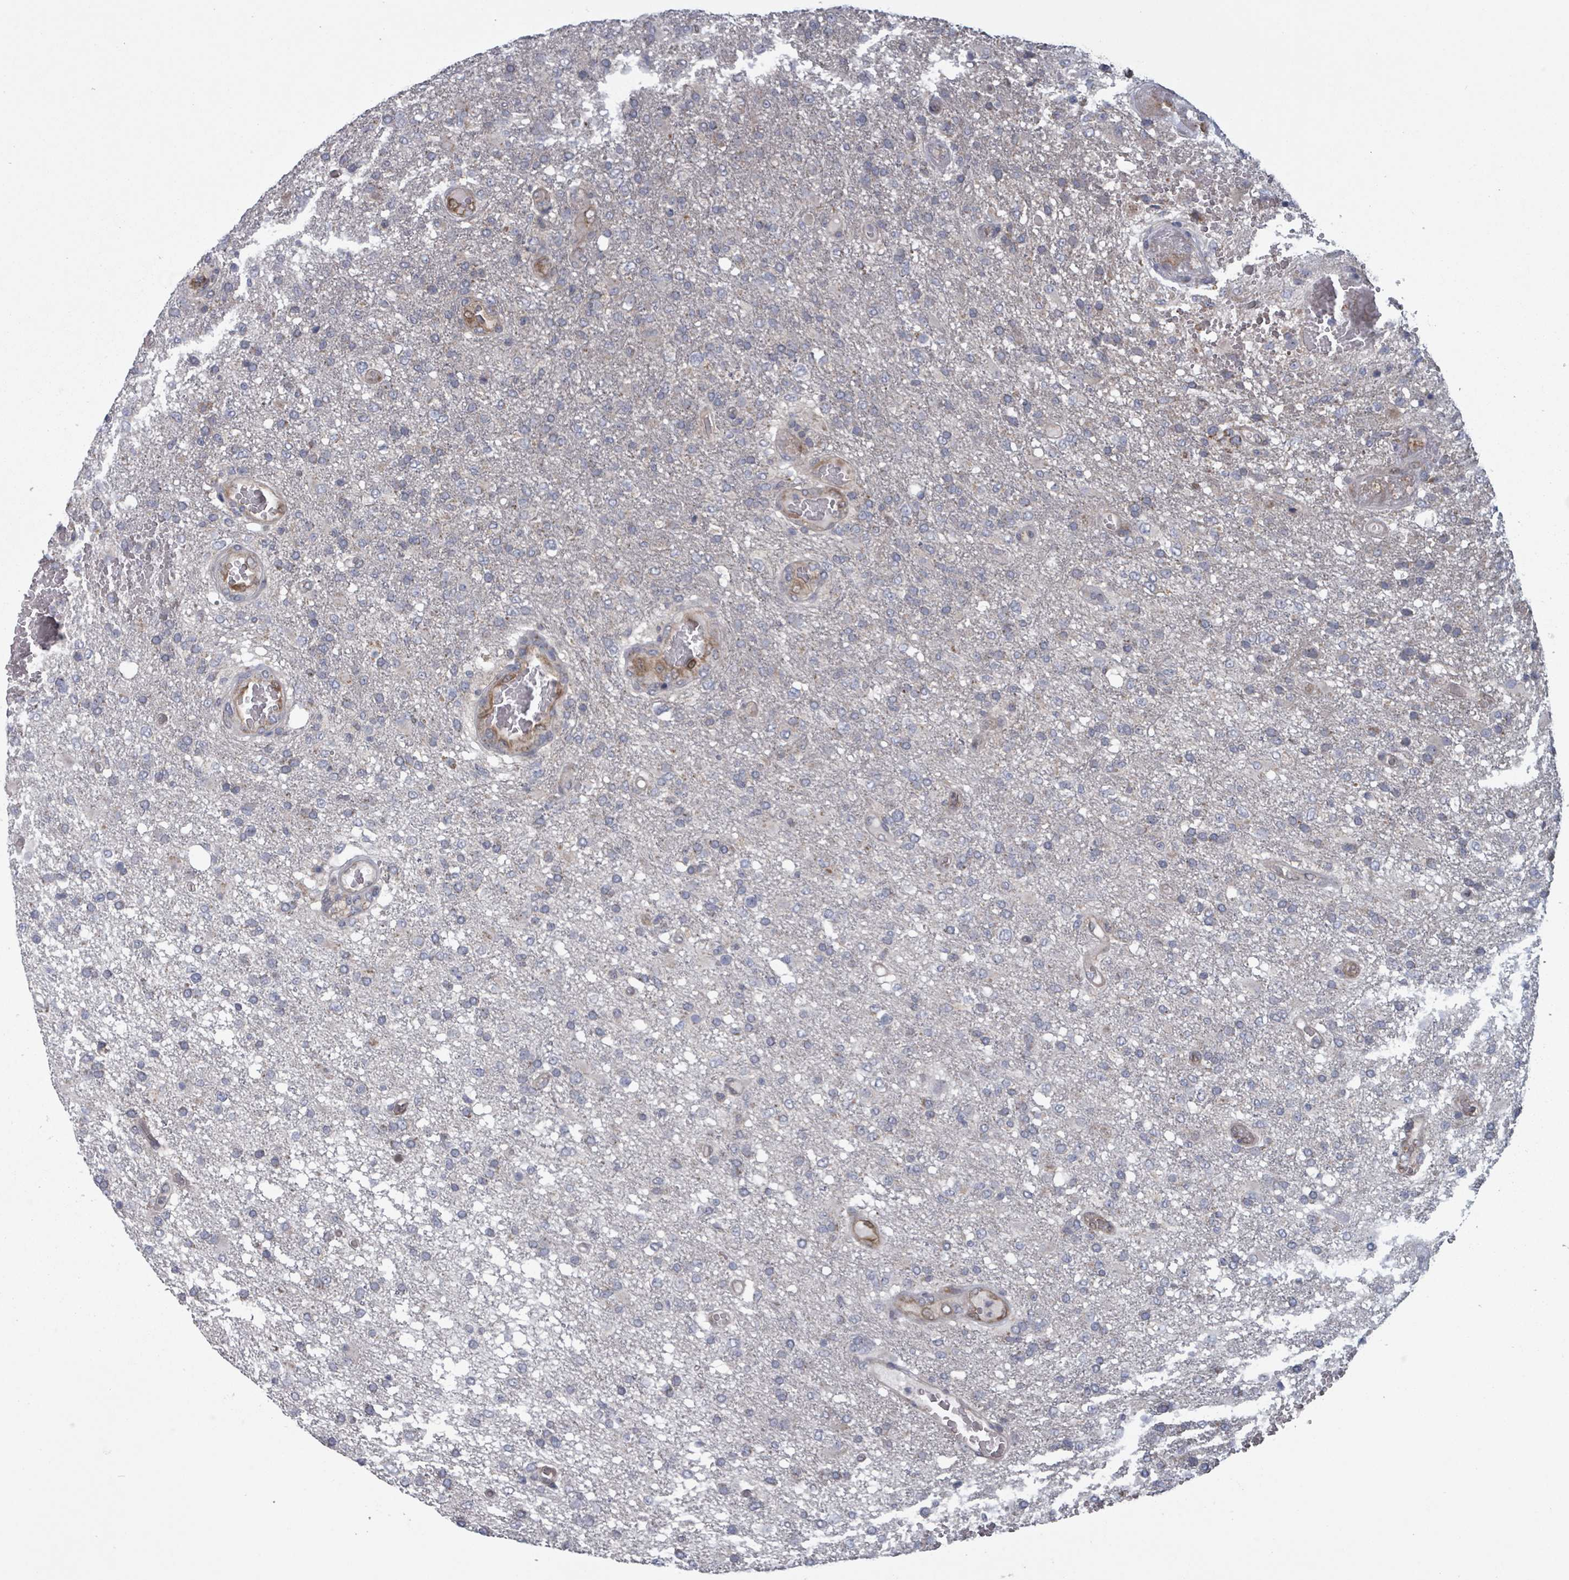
{"staining": {"intensity": "negative", "quantity": "none", "location": "none"}, "tissue": "glioma", "cell_type": "Tumor cells", "image_type": "cancer", "snomed": [{"axis": "morphology", "description": "Glioma, malignant, High grade"}, {"axis": "topography", "description": "Brain"}], "caption": "DAB (3,3'-diaminobenzidine) immunohistochemical staining of human glioma shows no significant positivity in tumor cells. (DAB (3,3'-diaminobenzidine) immunohistochemistry, high magnification).", "gene": "FKBP1A", "patient": {"sex": "female", "age": 74}}